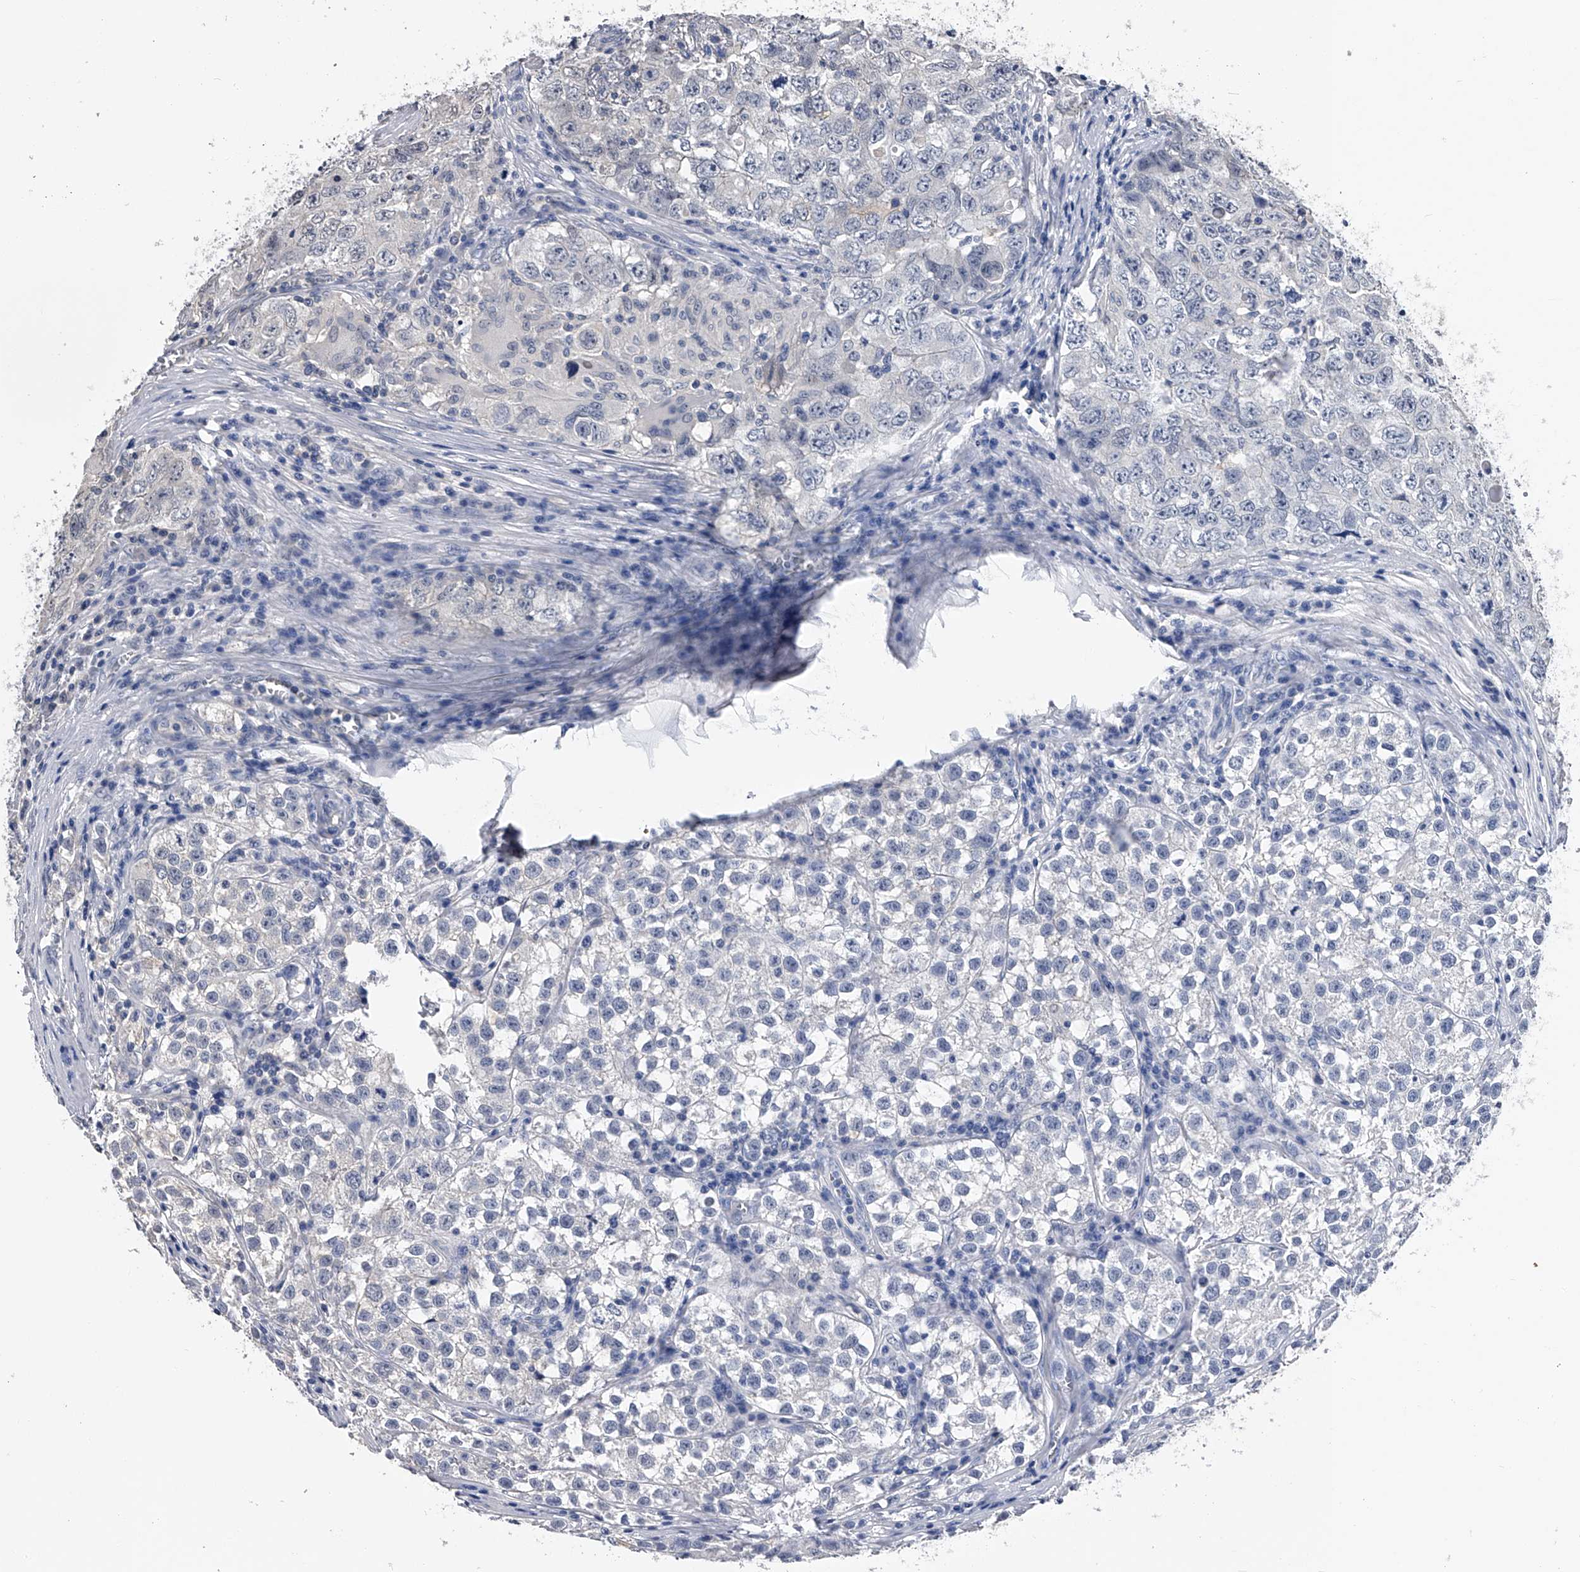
{"staining": {"intensity": "negative", "quantity": "none", "location": "none"}, "tissue": "testis cancer", "cell_type": "Tumor cells", "image_type": "cancer", "snomed": [{"axis": "morphology", "description": "Seminoma, NOS"}, {"axis": "morphology", "description": "Carcinoma, Embryonal, NOS"}, {"axis": "topography", "description": "Testis"}], "caption": "Tumor cells are negative for brown protein staining in seminoma (testis).", "gene": "EFCAB7", "patient": {"sex": "male", "age": 43}}